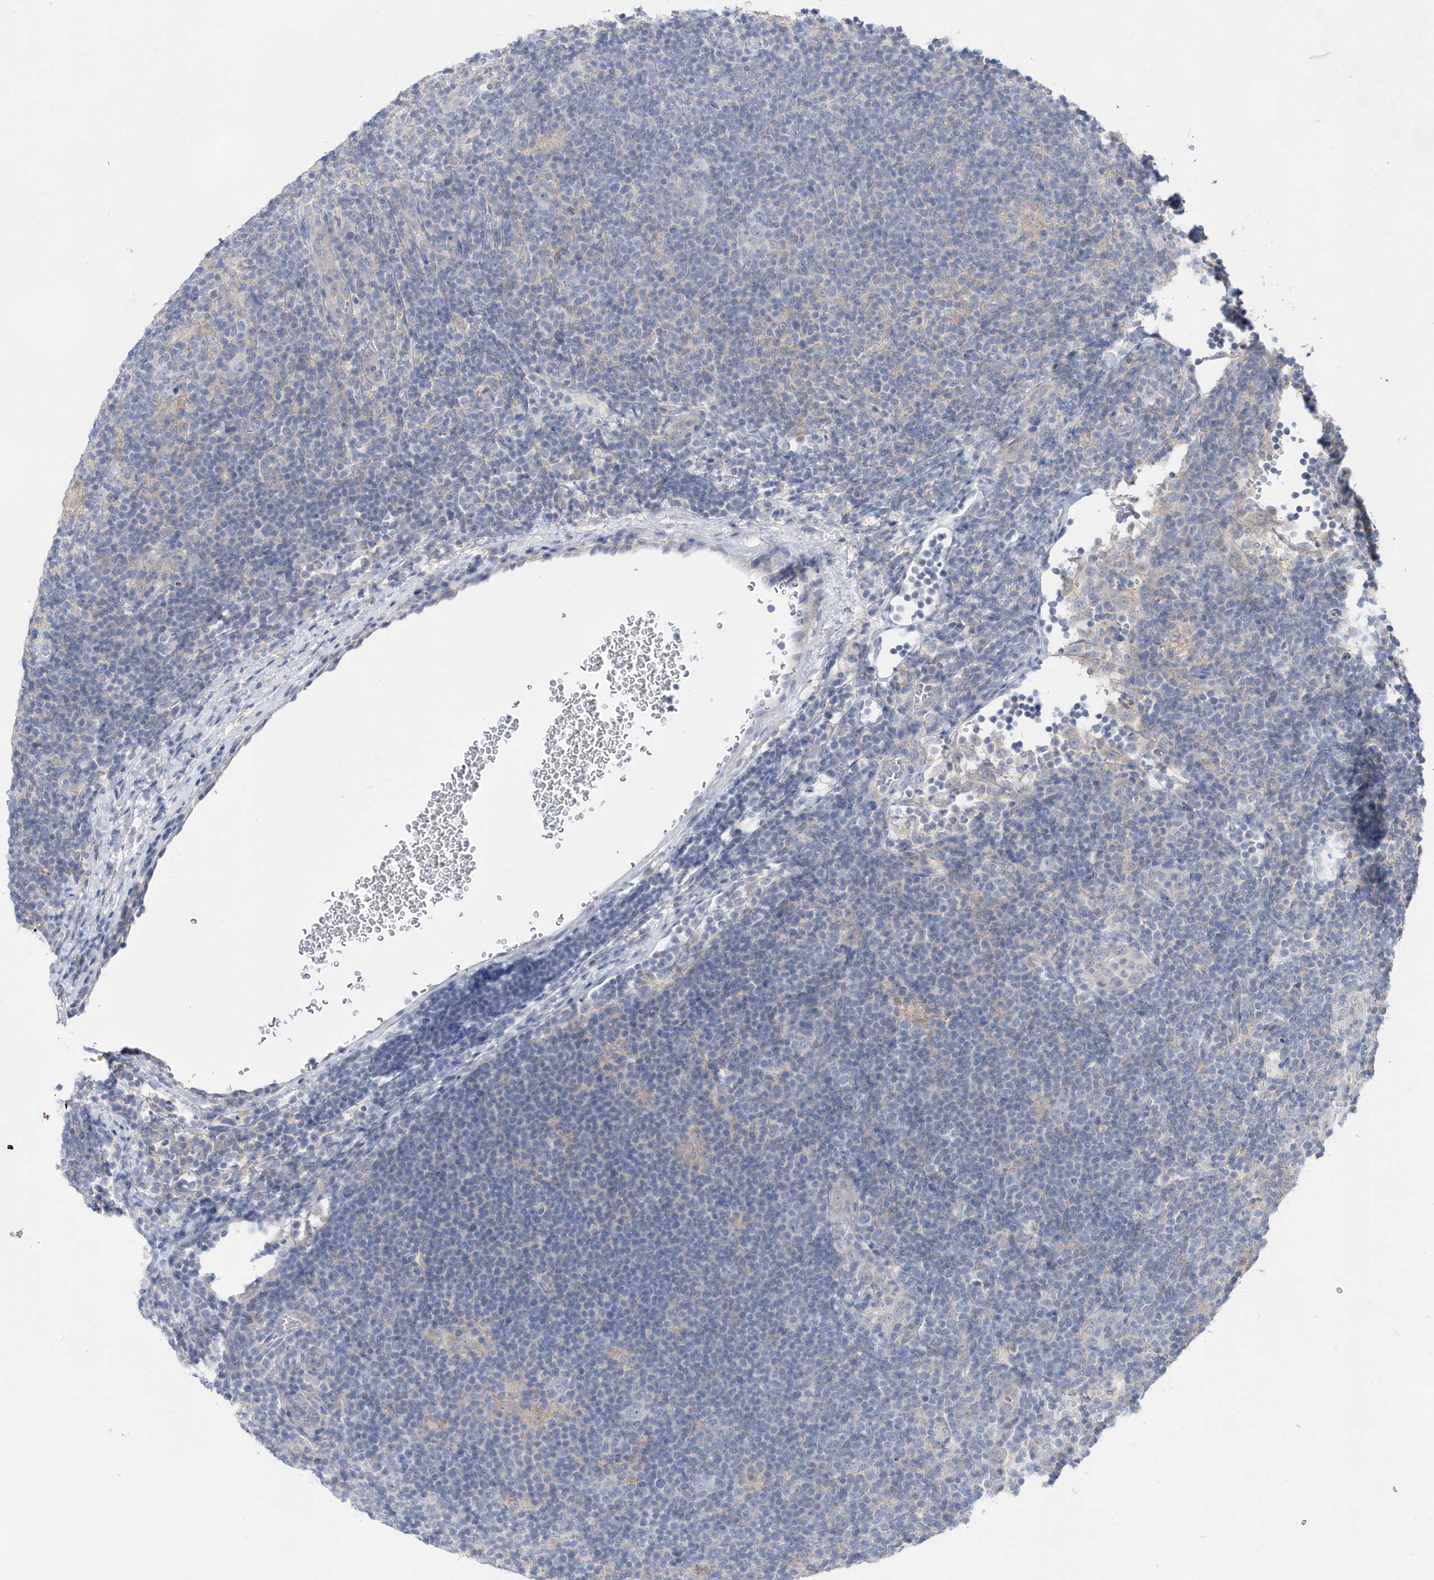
{"staining": {"intensity": "negative", "quantity": "none", "location": "none"}, "tissue": "lymphoma", "cell_type": "Tumor cells", "image_type": "cancer", "snomed": [{"axis": "morphology", "description": "Hodgkin's disease, NOS"}, {"axis": "topography", "description": "Lymph node"}], "caption": "Protein analysis of Hodgkin's disease demonstrates no significant expression in tumor cells.", "gene": "BDH2", "patient": {"sex": "female", "age": 57}}